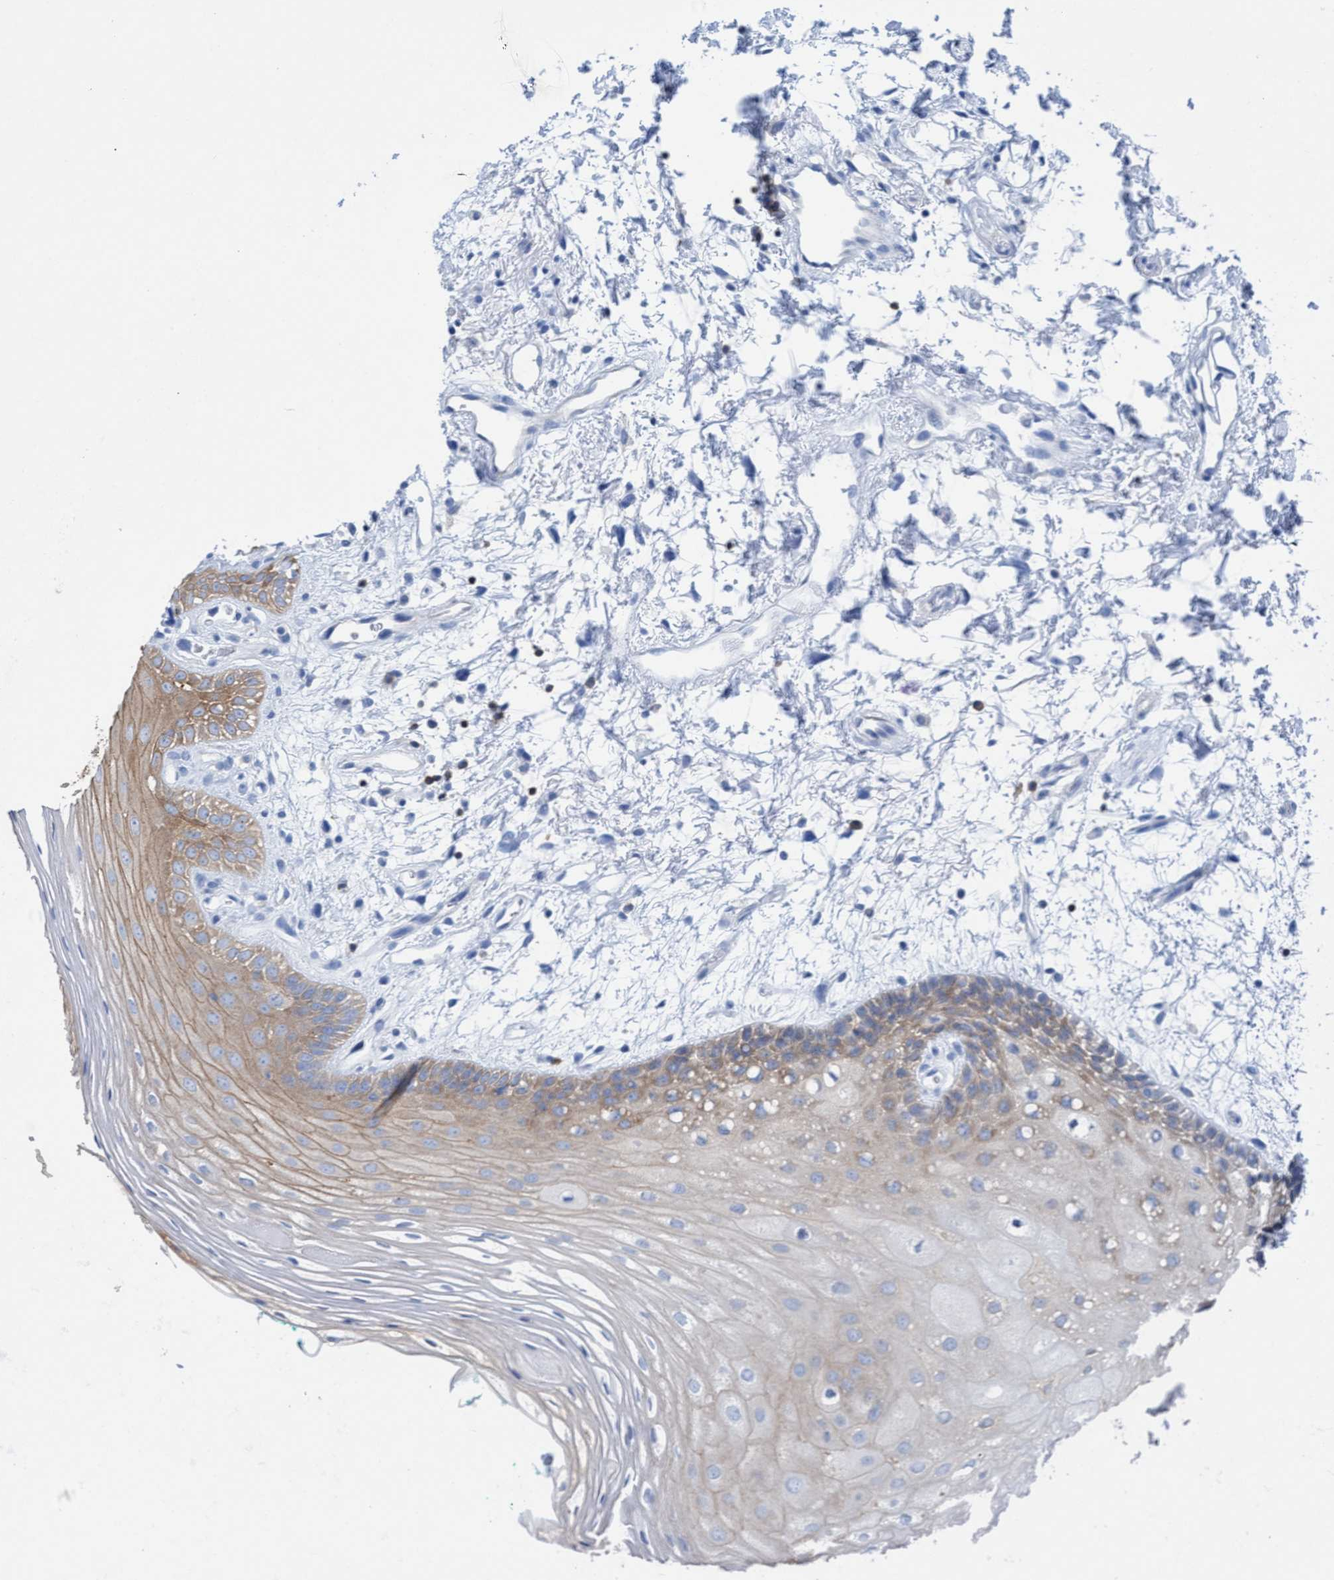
{"staining": {"intensity": "moderate", "quantity": "25%-75%", "location": "cytoplasmic/membranous"}, "tissue": "oral mucosa", "cell_type": "Squamous epithelial cells", "image_type": "normal", "snomed": [{"axis": "morphology", "description": "Normal tissue, NOS"}, {"axis": "topography", "description": "Skeletal muscle"}, {"axis": "topography", "description": "Oral tissue"}, {"axis": "topography", "description": "Peripheral nerve tissue"}], "caption": "Oral mucosa was stained to show a protein in brown. There is medium levels of moderate cytoplasmic/membranous expression in approximately 25%-75% of squamous epithelial cells. (DAB (3,3'-diaminobenzidine) IHC, brown staining for protein, blue staining for nuclei).", "gene": "EZR", "patient": {"sex": "female", "age": 84}}